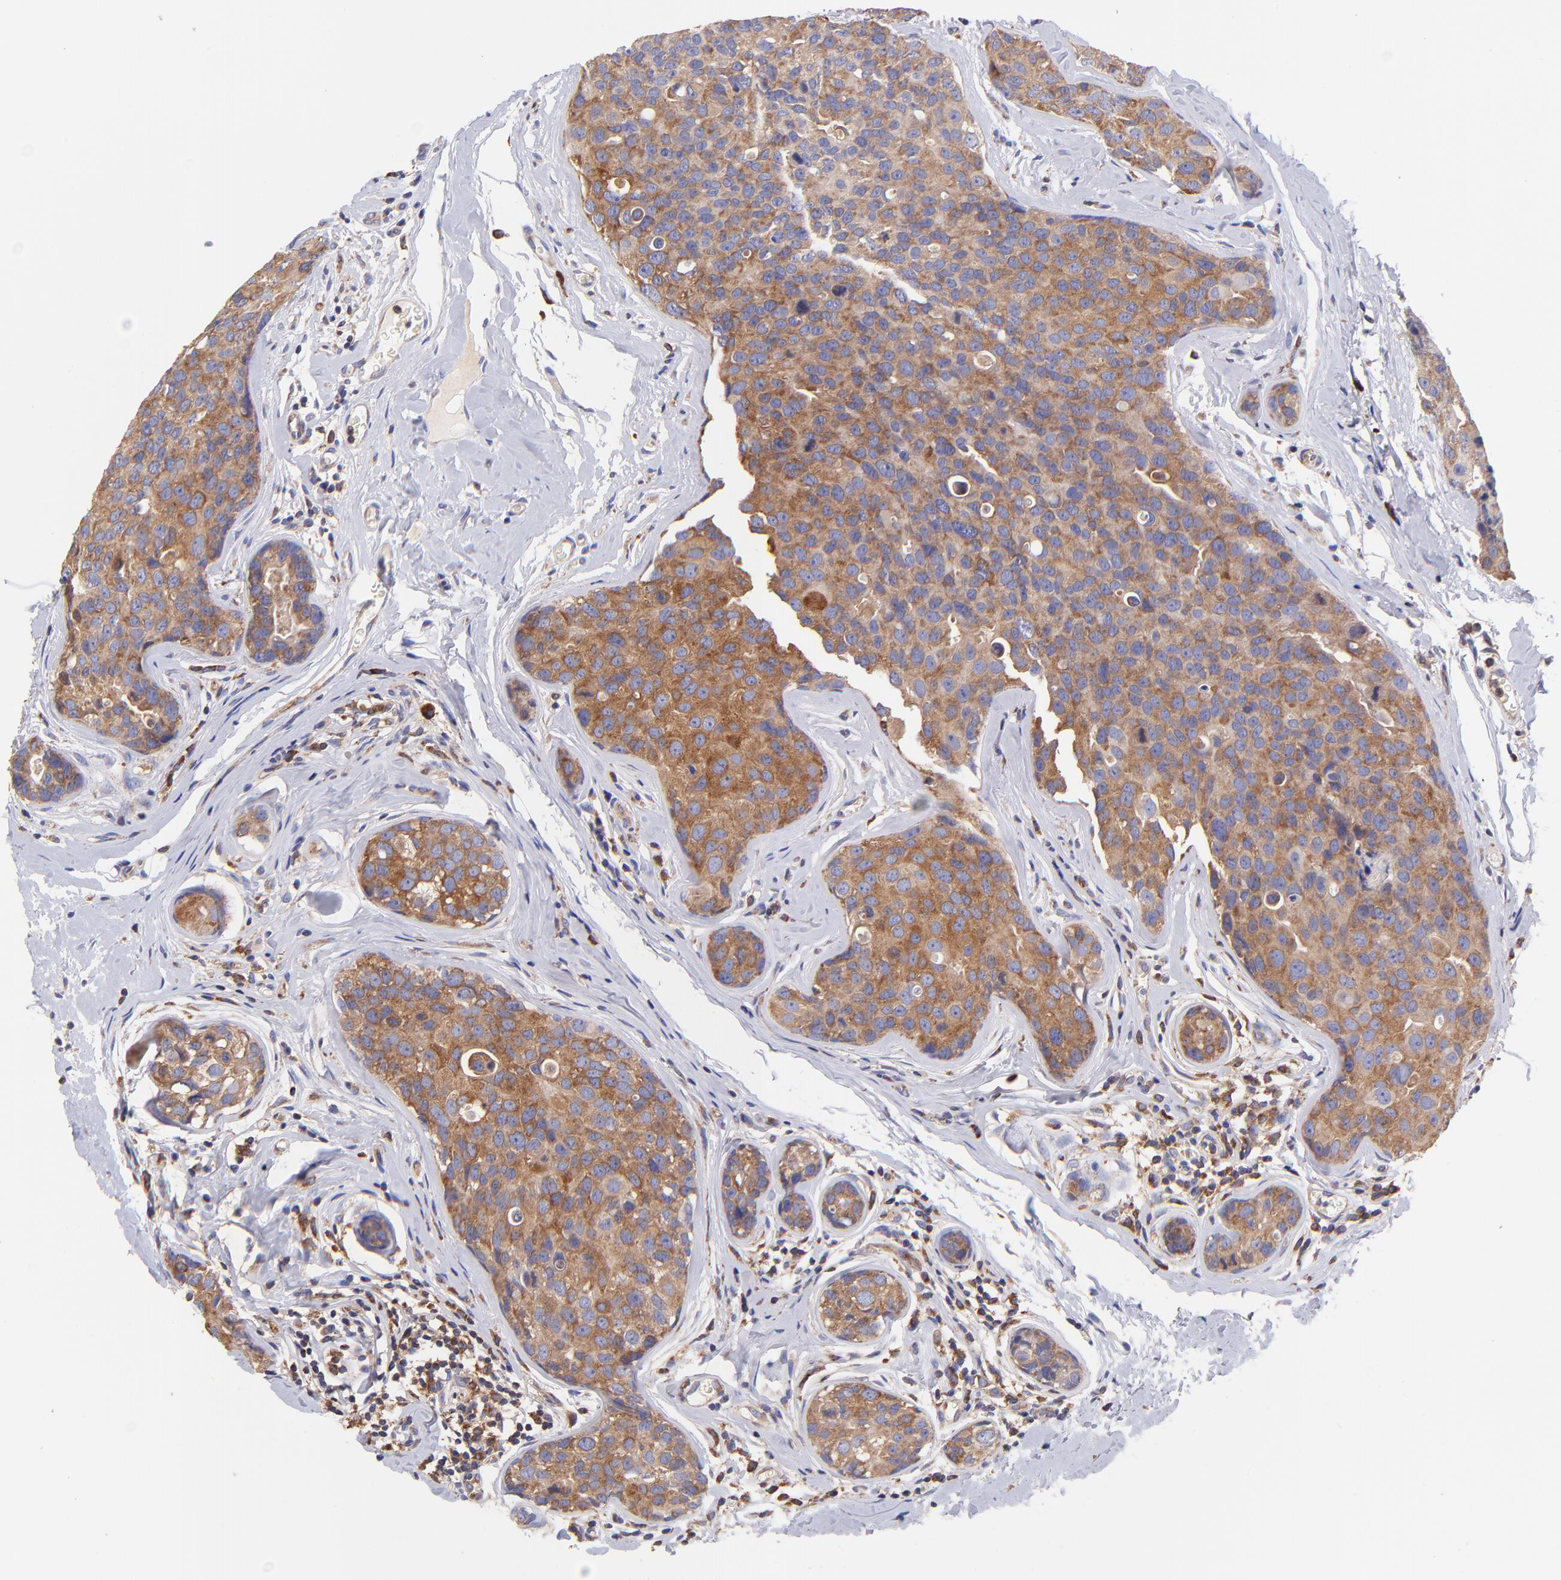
{"staining": {"intensity": "moderate", "quantity": ">75%", "location": "cytoplasmic/membranous"}, "tissue": "breast cancer", "cell_type": "Tumor cells", "image_type": "cancer", "snomed": [{"axis": "morphology", "description": "Duct carcinoma"}, {"axis": "topography", "description": "Breast"}], "caption": "About >75% of tumor cells in breast cancer (invasive ductal carcinoma) display moderate cytoplasmic/membranous protein staining as visualized by brown immunohistochemical staining.", "gene": "PREX1", "patient": {"sex": "female", "age": 24}}